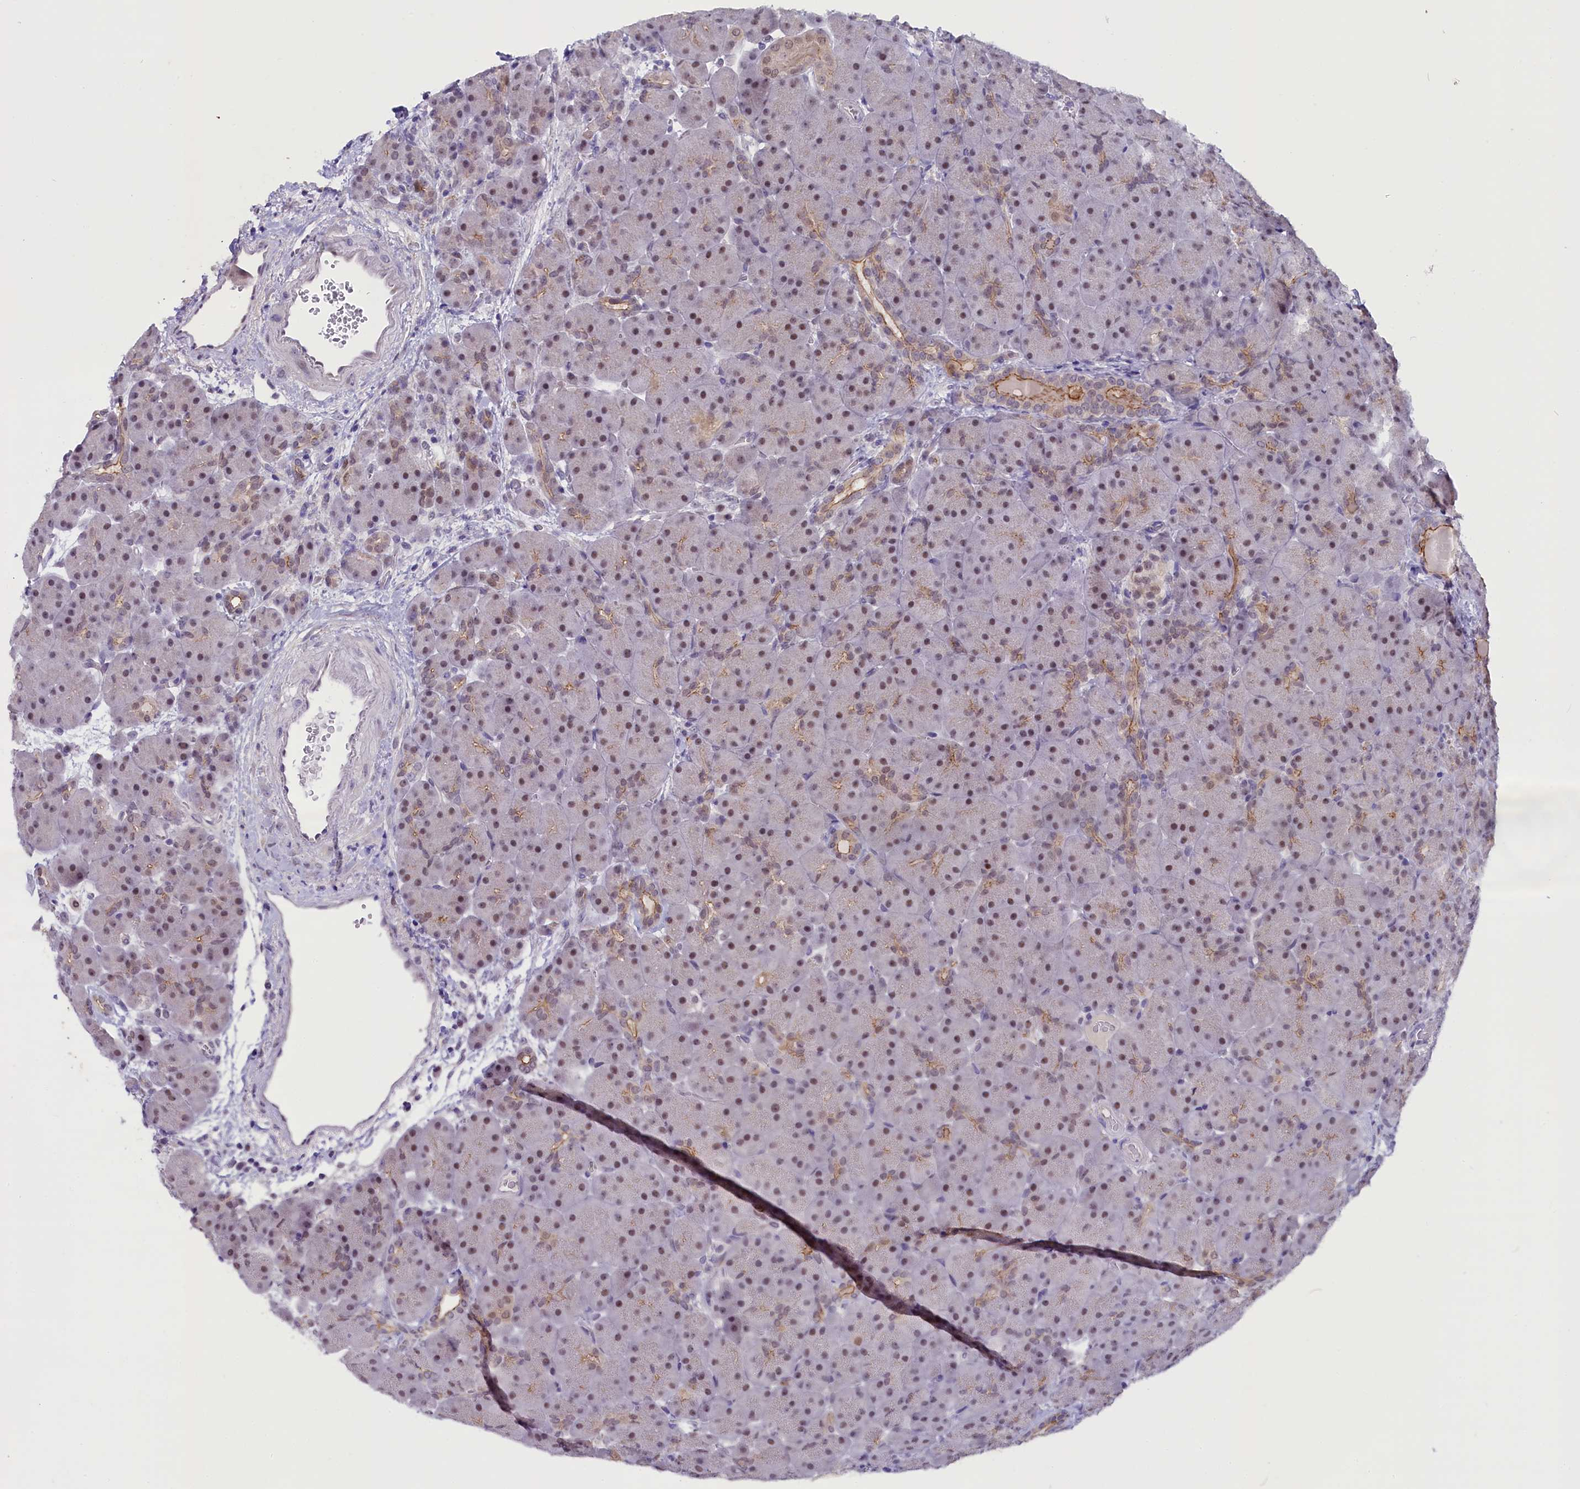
{"staining": {"intensity": "moderate", "quantity": "25%-75%", "location": "cytoplasmic/membranous,nuclear"}, "tissue": "pancreas", "cell_type": "Exocrine glandular cells", "image_type": "normal", "snomed": [{"axis": "morphology", "description": "Normal tissue, NOS"}, {"axis": "topography", "description": "Pancreas"}], "caption": "The immunohistochemical stain labels moderate cytoplasmic/membranous,nuclear positivity in exocrine glandular cells of unremarkable pancreas.", "gene": "OSGEP", "patient": {"sex": "male", "age": 66}}